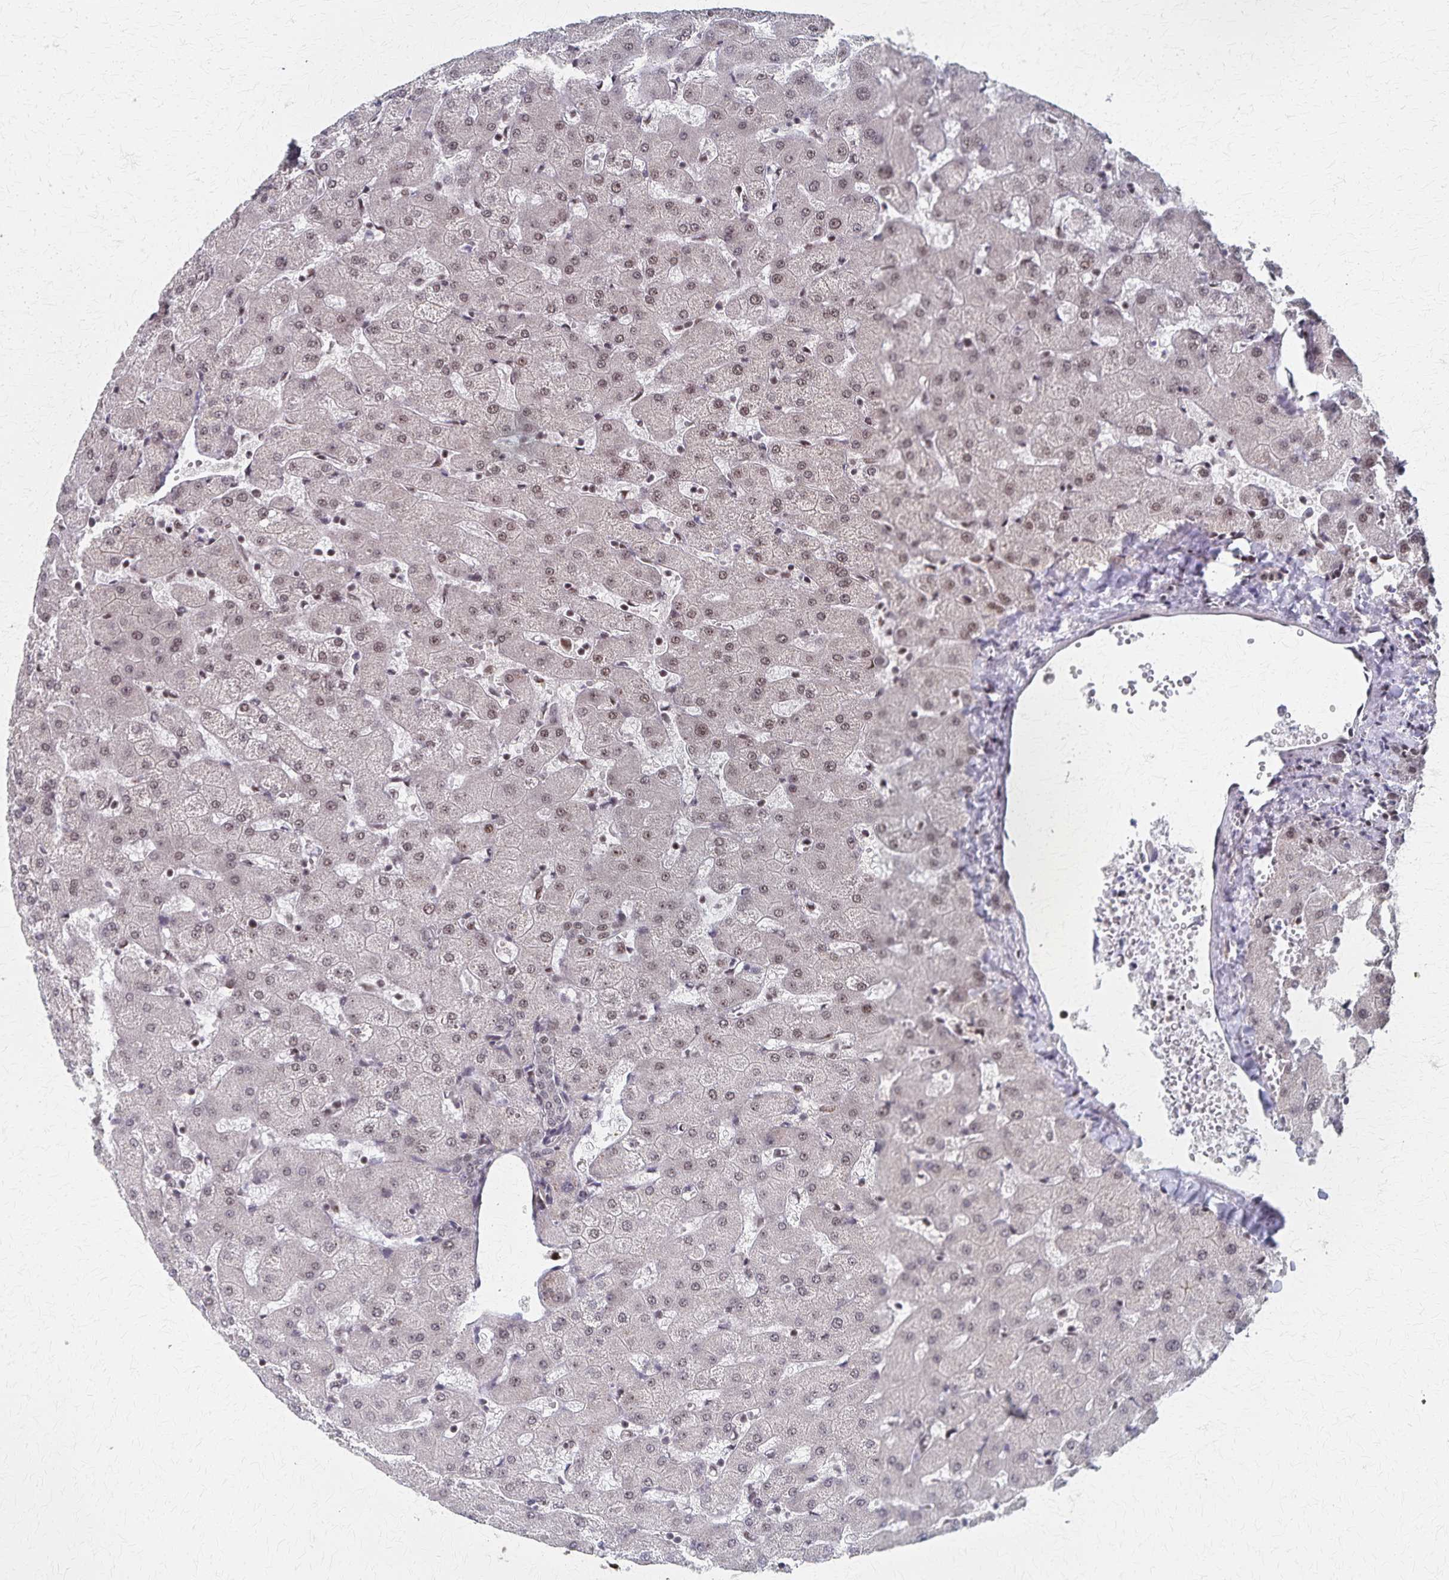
{"staining": {"intensity": "weak", "quantity": "<25%", "location": "nuclear"}, "tissue": "liver", "cell_type": "Cholangiocytes", "image_type": "normal", "snomed": [{"axis": "morphology", "description": "Normal tissue, NOS"}, {"axis": "topography", "description": "Liver"}], "caption": "The immunohistochemistry image has no significant positivity in cholangiocytes of liver.", "gene": "GTF2B", "patient": {"sex": "female", "age": 63}}